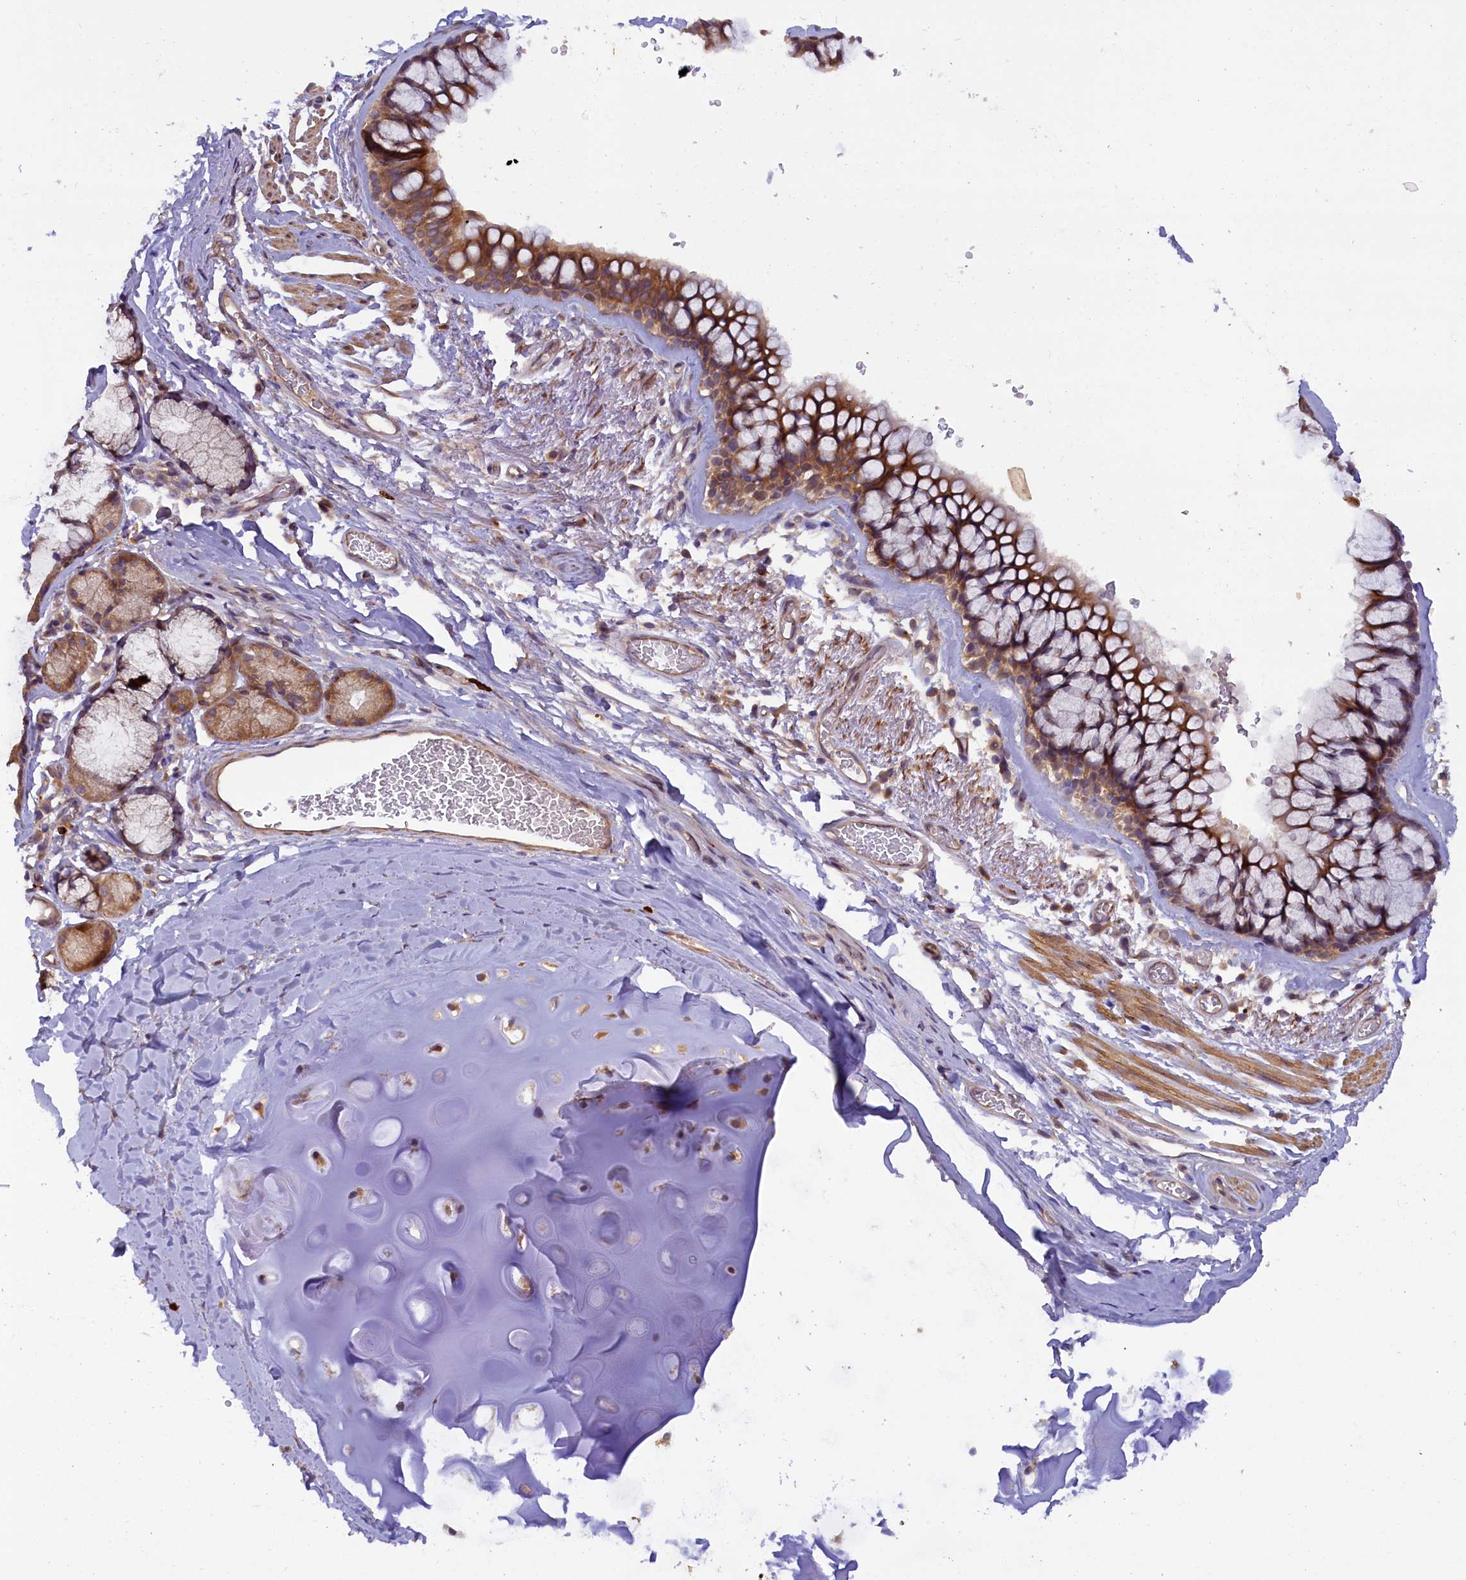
{"staining": {"intensity": "moderate", "quantity": ">75%", "location": "cytoplasmic/membranous"}, "tissue": "bronchus", "cell_type": "Respiratory epithelial cells", "image_type": "normal", "snomed": [{"axis": "morphology", "description": "Normal tissue, NOS"}, {"axis": "topography", "description": "Bronchus"}], "caption": "Respiratory epithelial cells exhibit medium levels of moderate cytoplasmic/membranous staining in approximately >75% of cells in benign human bronchus.", "gene": "CCDC9B", "patient": {"sex": "male", "age": 65}}